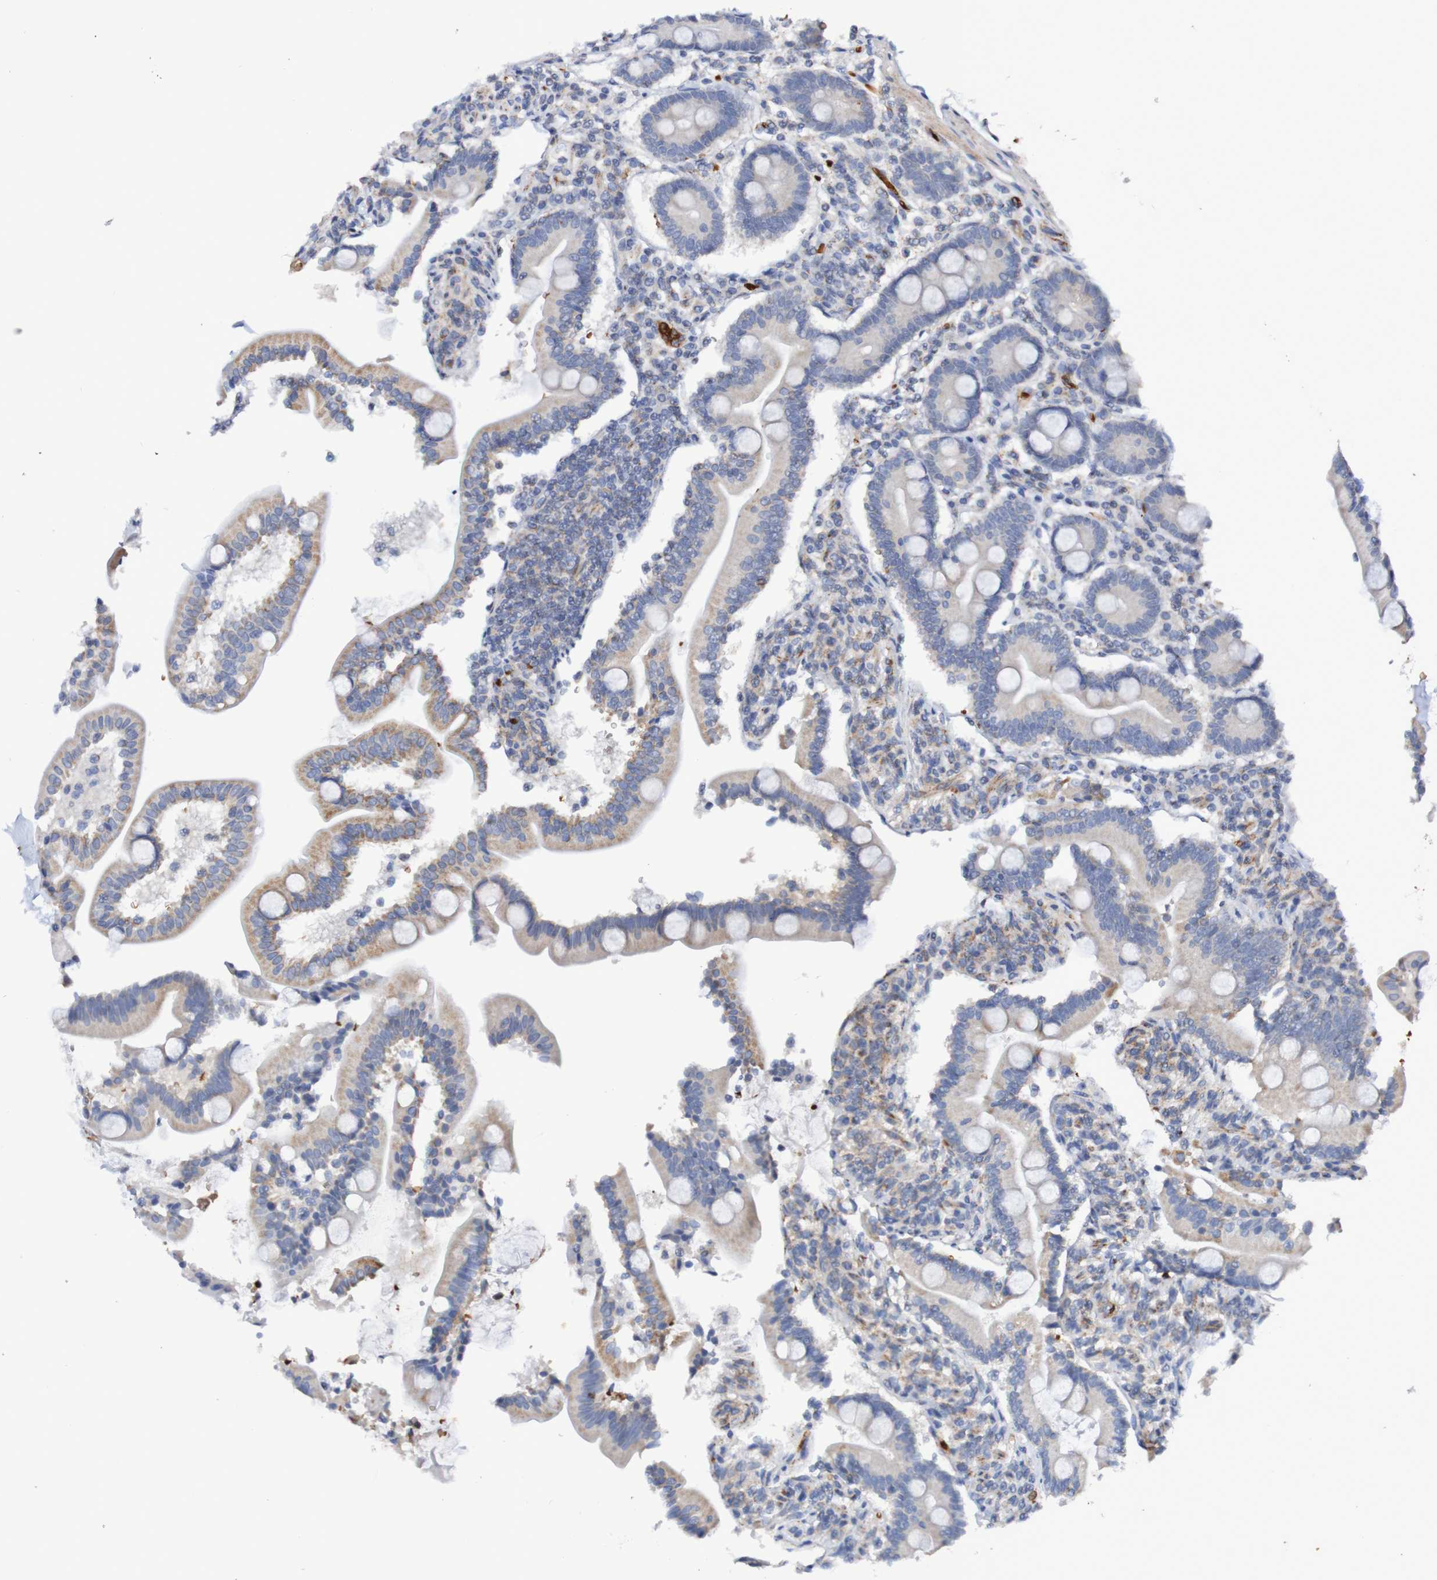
{"staining": {"intensity": "weak", "quantity": "25%-75%", "location": "cytoplasmic/membranous"}, "tissue": "duodenum", "cell_type": "Glandular cells", "image_type": "normal", "snomed": [{"axis": "morphology", "description": "Normal tissue, NOS"}, {"axis": "topography", "description": "Duodenum"}], "caption": "Immunohistochemical staining of normal duodenum demonstrates 25%-75% levels of weak cytoplasmic/membranous protein expression in about 25%-75% of glandular cells. (DAB IHC, brown staining for protein, blue staining for nuclei).", "gene": "WNT4", "patient": {"sex": "male", "age": 54}}